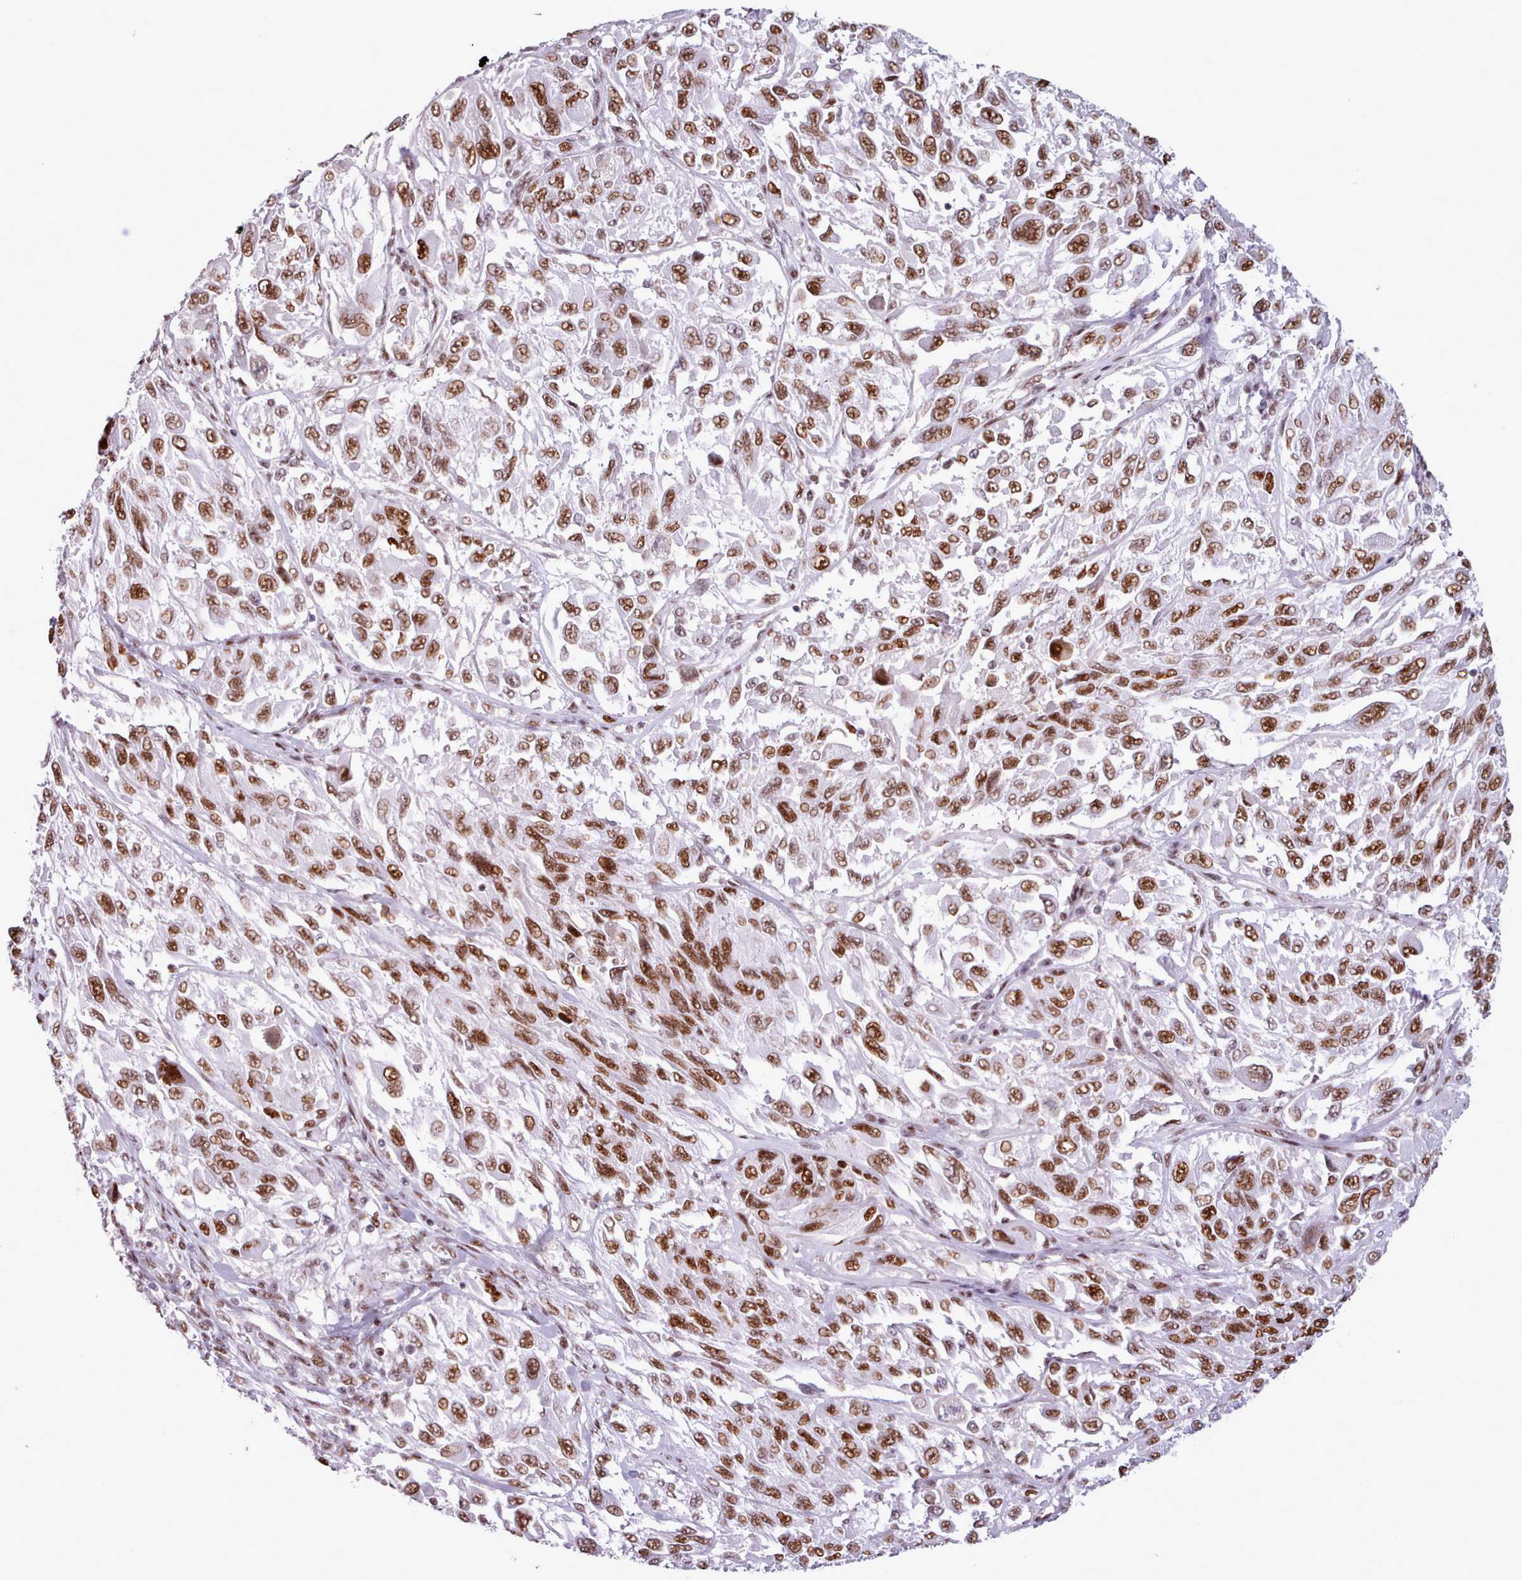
{"staining": {"intensity": "moderate", "quantity": ">75%", "location": "nuclear"}, "tissue": "melanoma", "cell_type": "Tumor cells", "image_type": "cancer", "snomed": [{"axis": "morphology", "description": "Malignant melanoma, NOS"}, {"axis": "topography", "description": "Skin"}], "caption": "IHC photomicrograph of neoplastic tissue: human melanoma stained using IHC displays medium levels of moderate protein expression localized specifically in the nuclear of tumor cells, appearing as a nuclear brown color.", "gene": "SRSF4", "patient": {"sex": "female", "age": 91}}